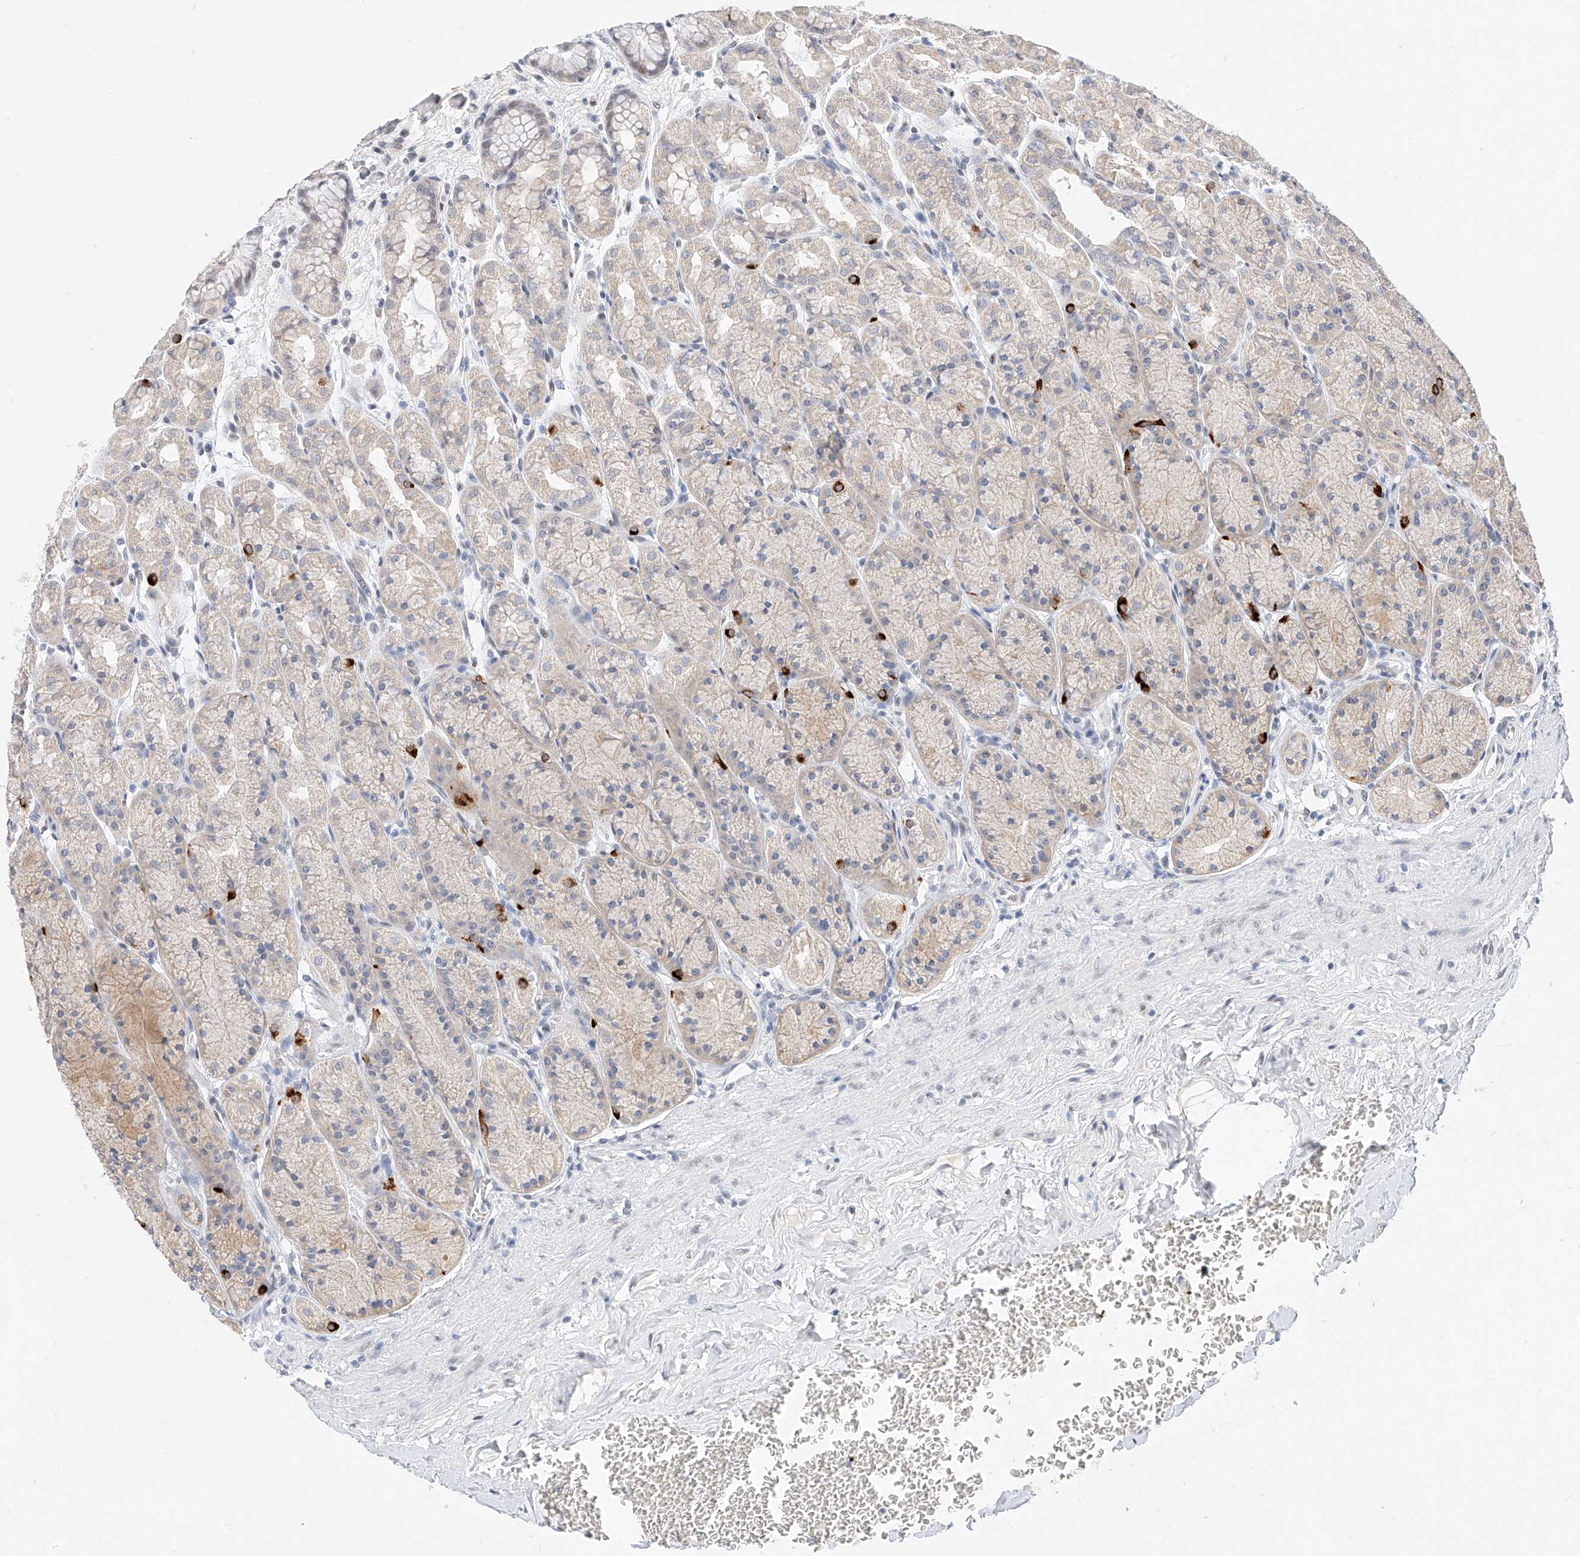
{"staining": {"intensity": "strong", "quantity": "<25%", "location": "cytoplasmic/membranous"}, "tissue": "stomach", "cell_type": "Glandular cells", "image_type": "normal", "snomed": [{"axis": "morphology", "description": "Normal tissue, NOS"}, {"axis": "topography", "description": "Stomach"}], "caption": "The photomicrograph exhibits immunohistochemical staining of unremarkable stomach. There is strong cytoplasmic/membranous positivity is appreciated in approximately <25% of glandular cells. (DAB (3,3'-diaminobenzidine) IHC with brightfield microscopy, high magnification).", "gene": "KCNJ1", "patient": {"sex": "male", "age": 42}}